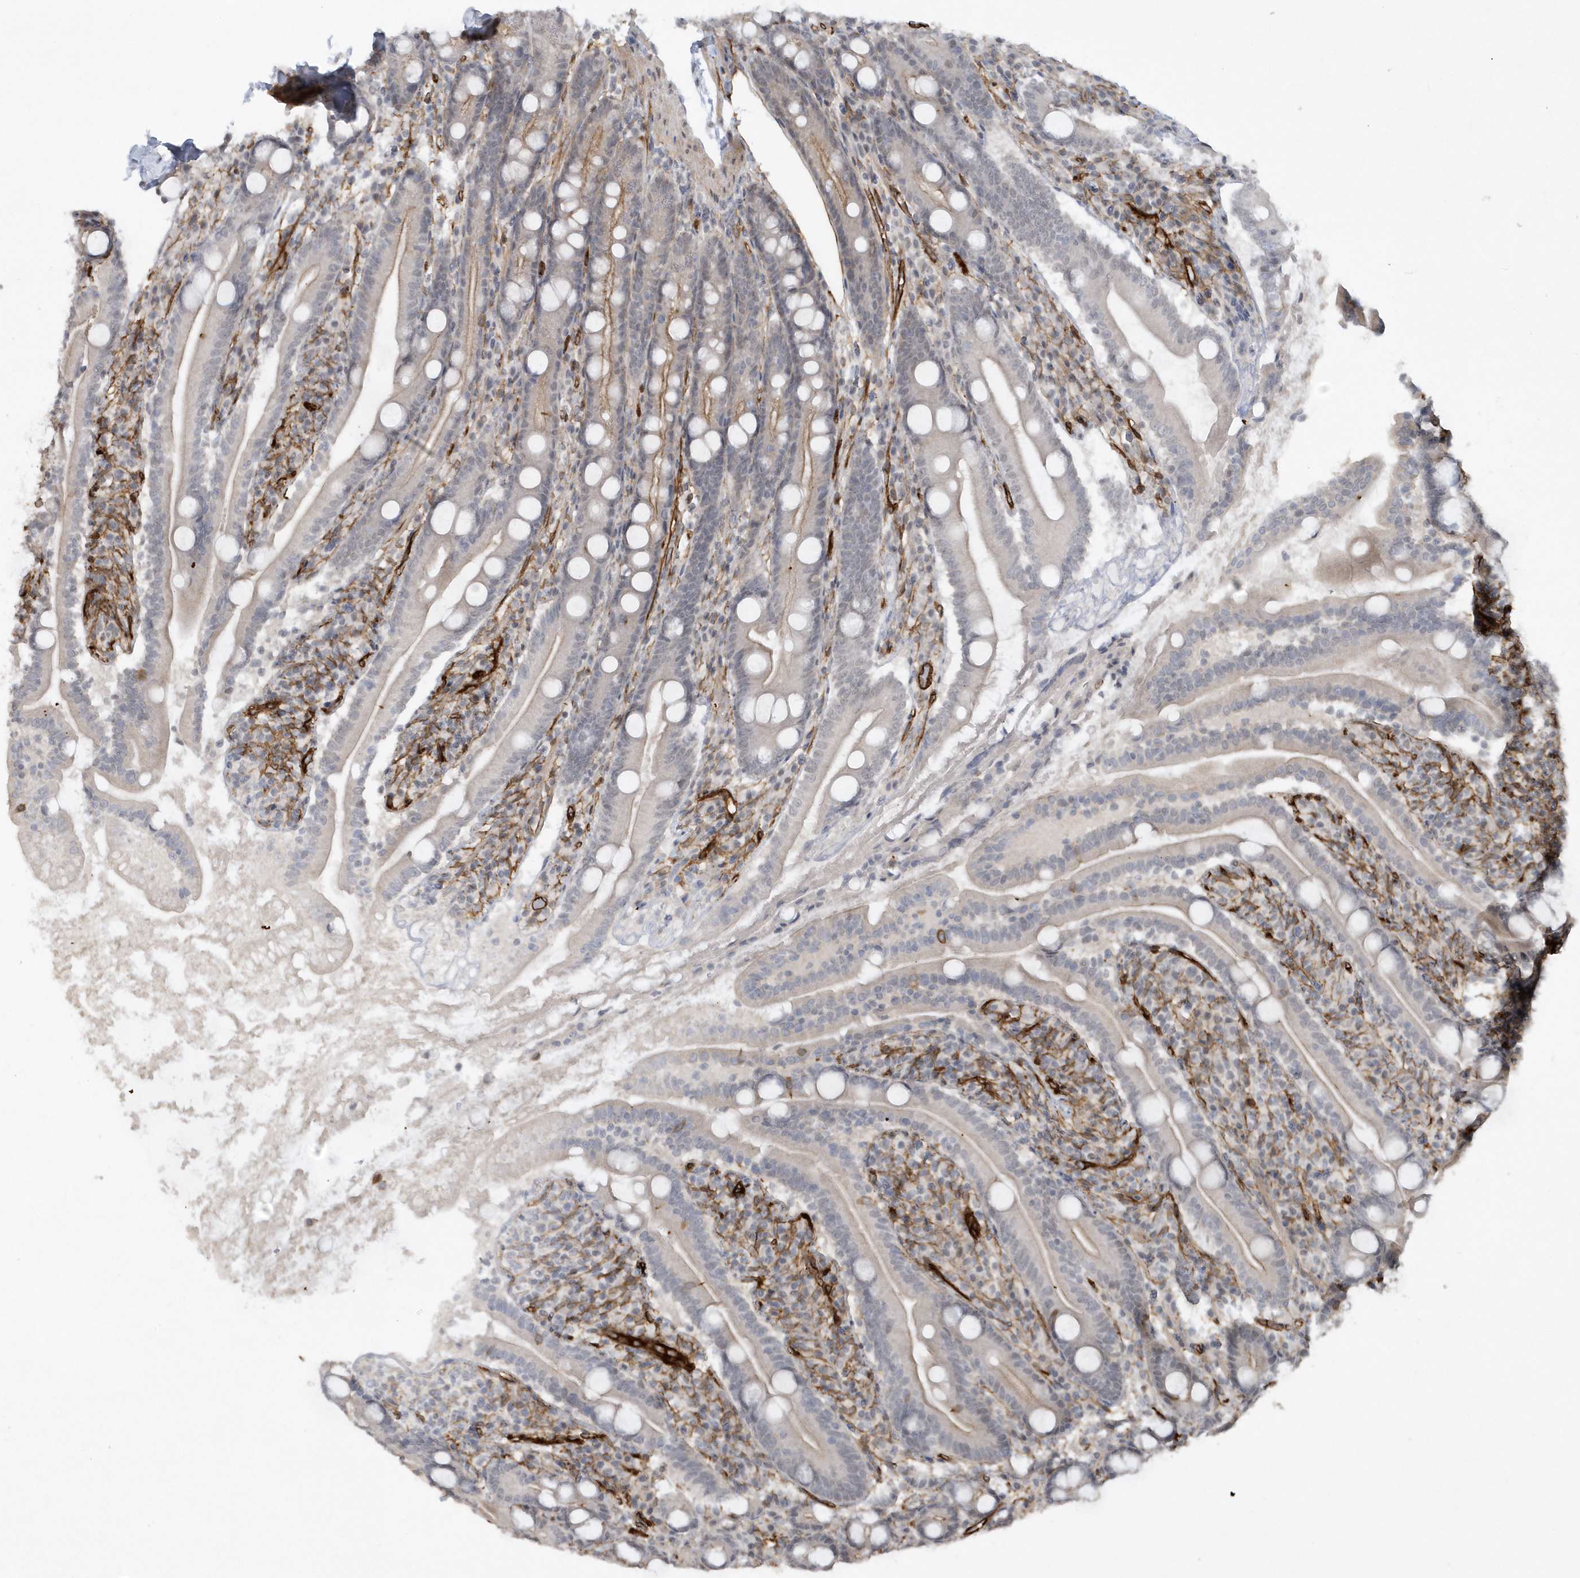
{"staining": {"intensity": "moderate", "quantity": "<25%", "location": "cytoplasmic/membranous"}, "tissue": "duodenum", "cell_type": "Glandular cells", "image_type": "normal", "snomed": [{"axis": "morphology", "description": "Normal tissue, NOS"}, {"axis": "topography", "description": "Duodenum"}], "caption": "Immunohistochemistry (DAB (3,3'-diaminobenzidine)) staining of benign human duodenum displays moderate cytoplasmic/membranous protein staining in approximately <25% of glandular cells.", "gene": "RAI14", "patient": {"sex": "male", "age": 35}}